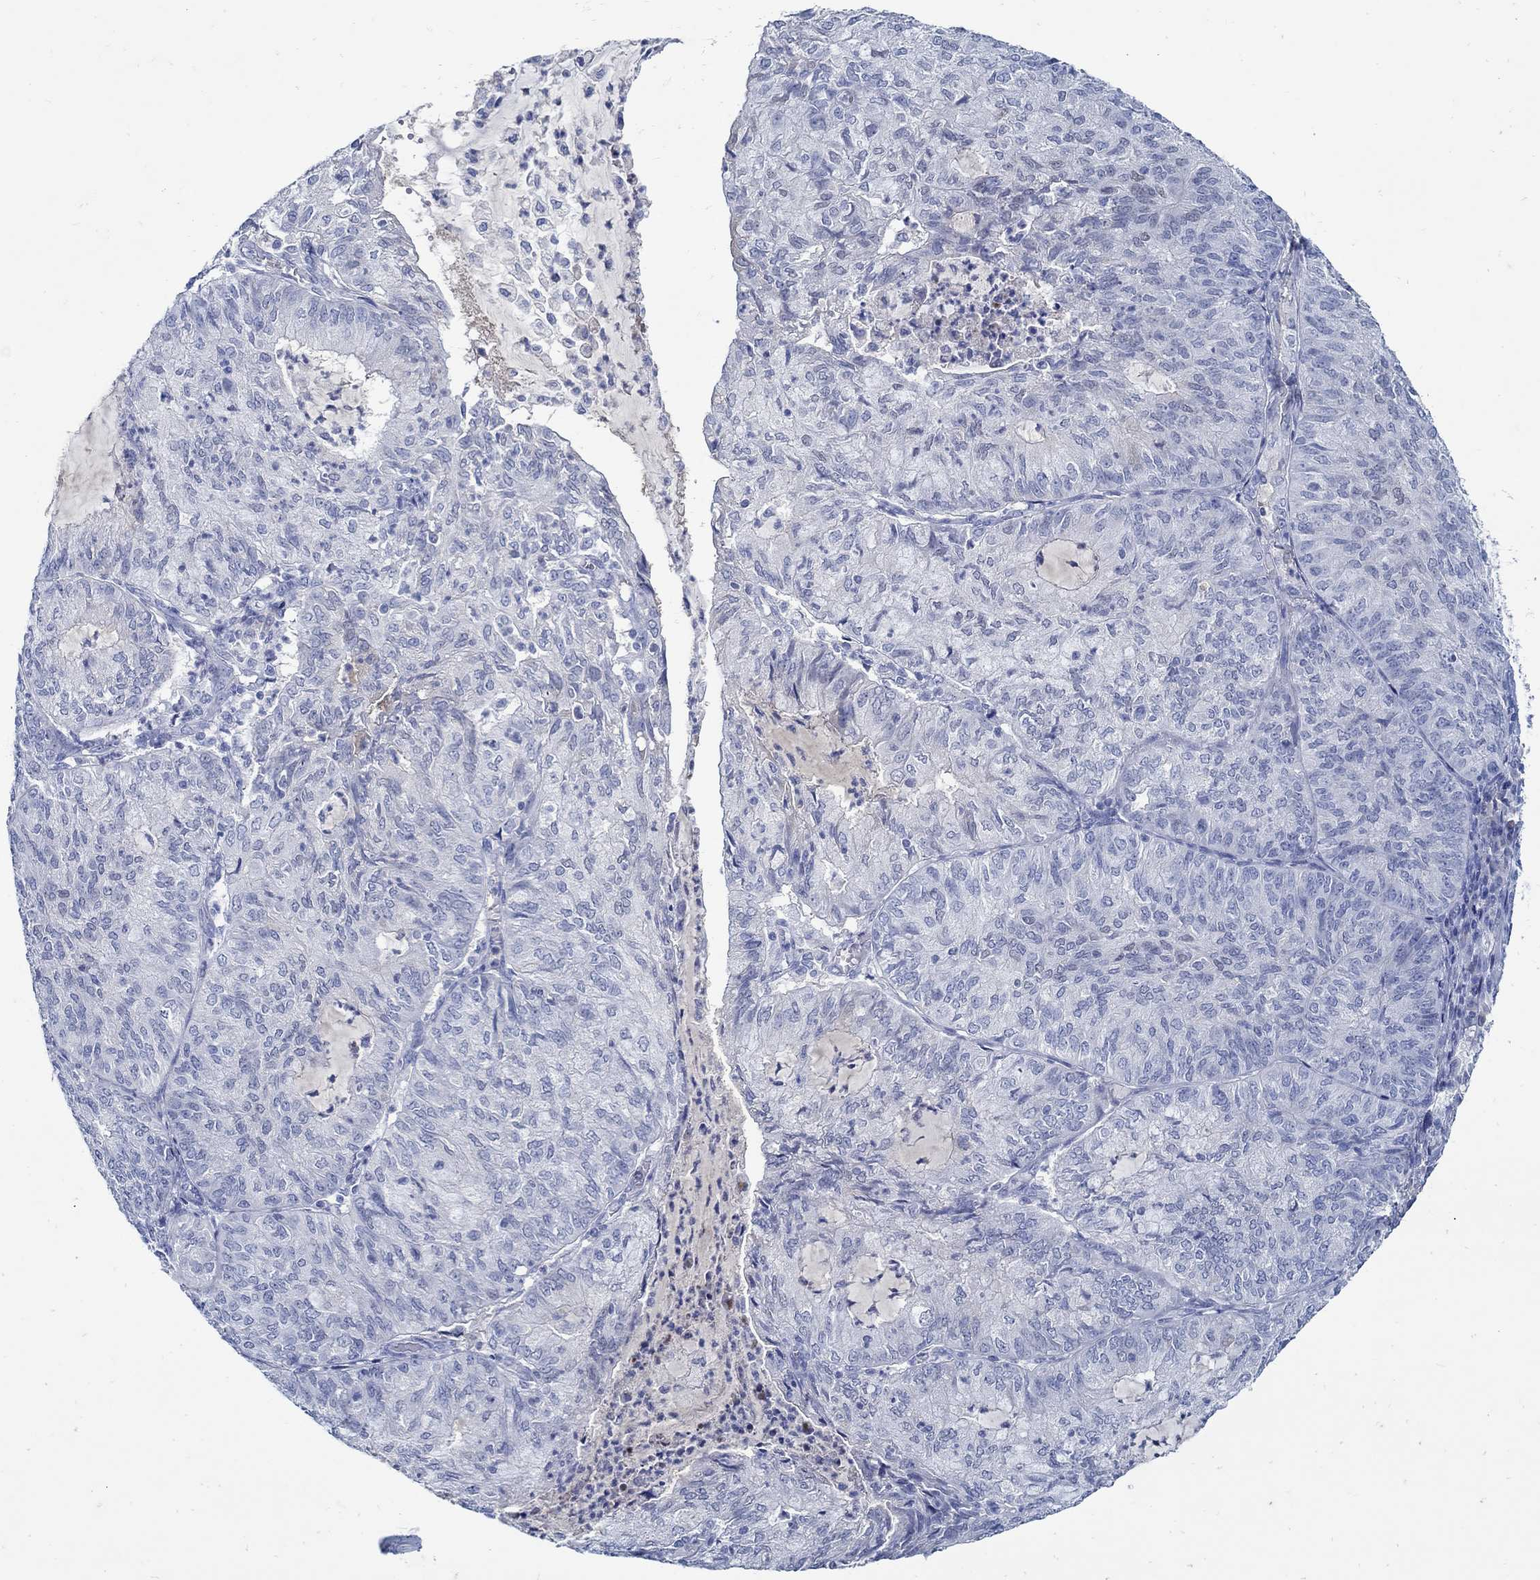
{"staining": {"intensity": "negative", "quantity": "none", "location": "none"}, "tissue": "endometrial cancer", "cell_type": "Tumor cells", "image_type": "cancer", "snomed": [{"axis": "morphology", "description": "Adenocarcinoma, NOS"}, {"axis": "topography", "description": "Endometrium"}], "caption": "Micrograph shows no significant protein positivity in tumor cells of endometrial cancer (adenocarcinoma).", "gene": "PAX9", "patient": {"sex": "female", "age": 82}}